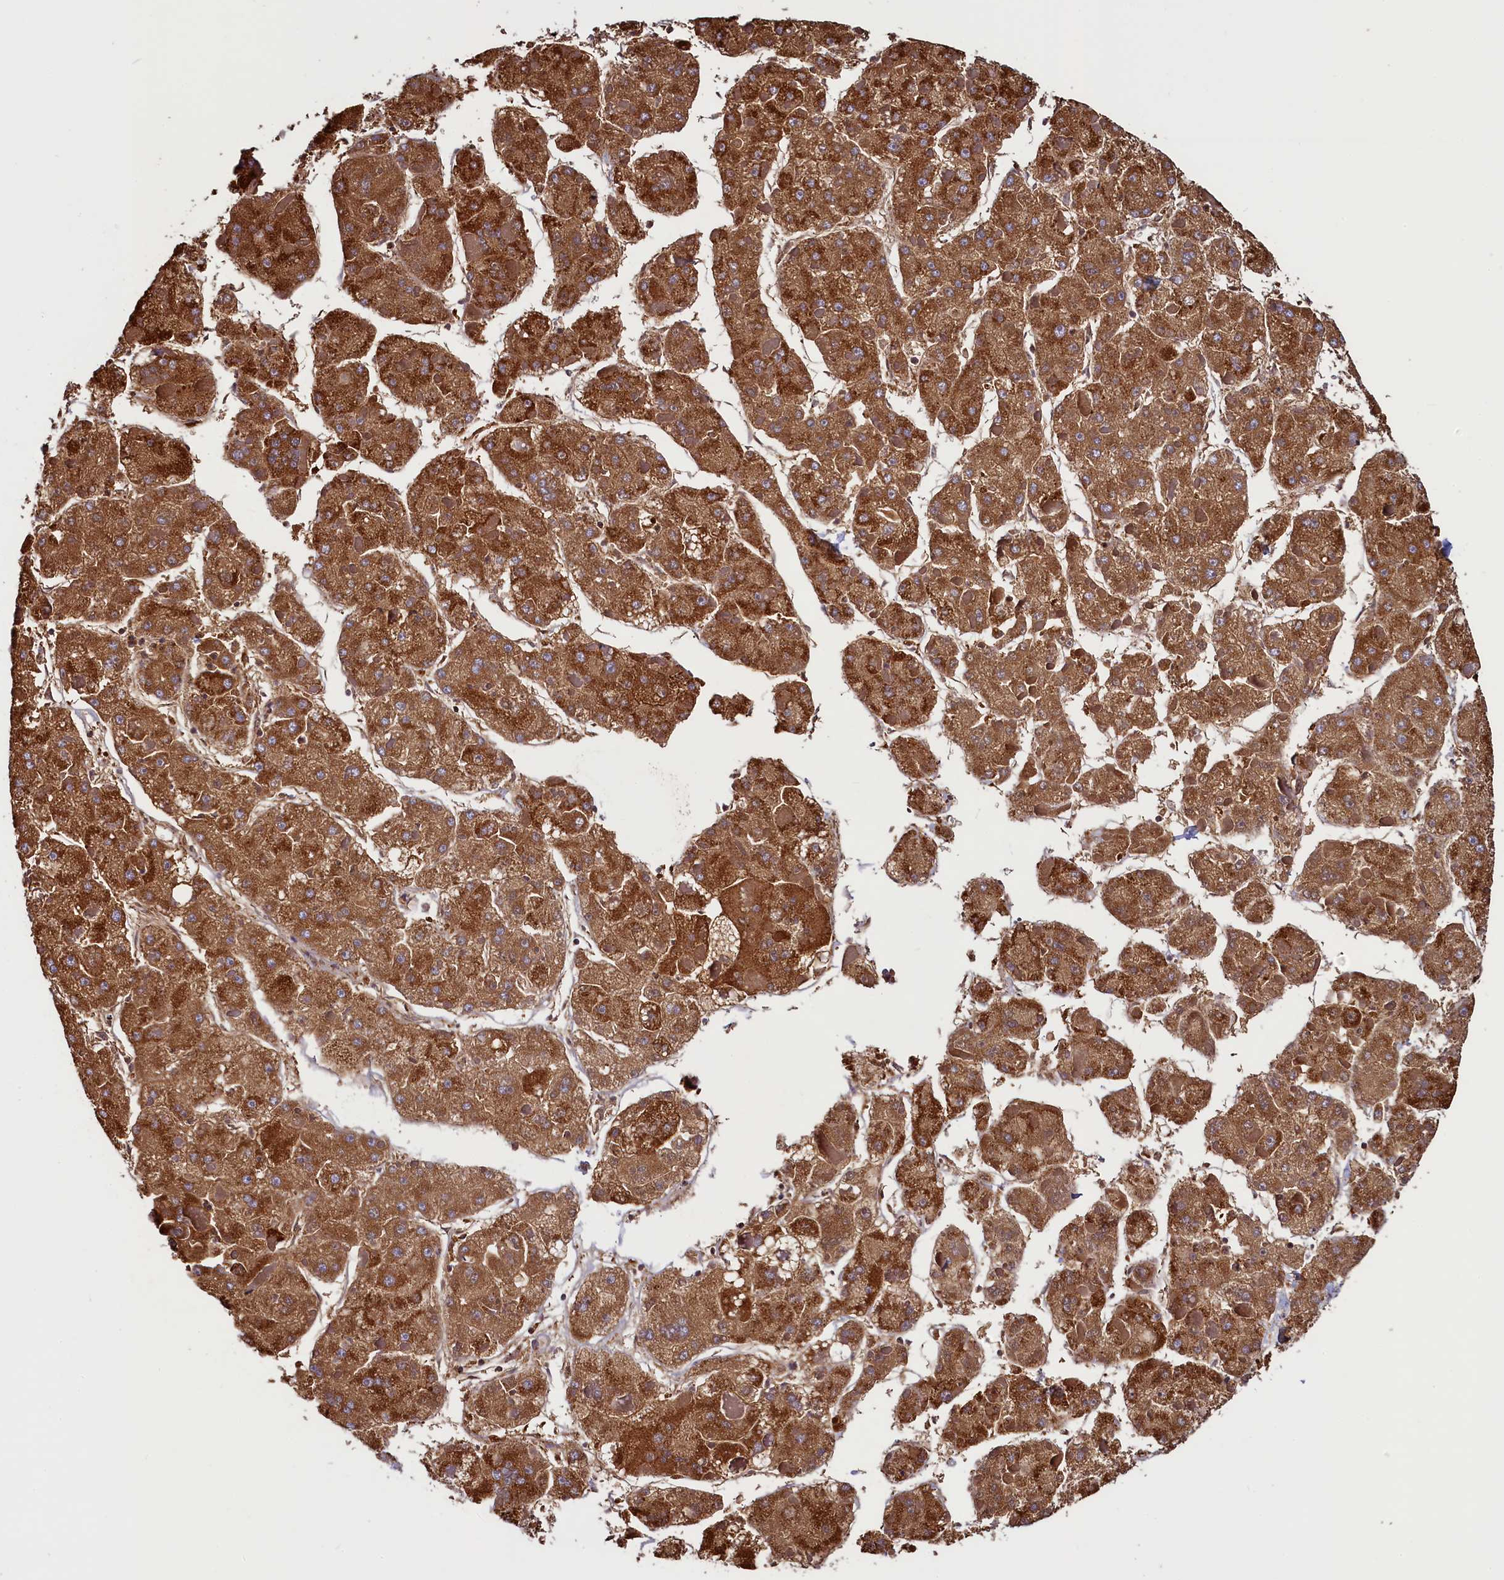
{"staining": {"intensity": "moderate", "quantity": ">75%", "location": "cytoplasmic/membranous"}, "tissue": "liver cancer", "cell_type": "Tumor cells", "image_type": "cancer", "snomed": [{"axis": "morphology", "description": "Carcinoma, Hepatocellular, NOS"}, {"axis": "topography", "description": "Liver"}], "caption": "Immunohistochemical staining of human liver cancer displays medium levels of moderate cytoplasmic/membranous staining in about >75% of tumor cells.", "gene": "ZNF577", "patient": {"sex": "female", "age": 73}}